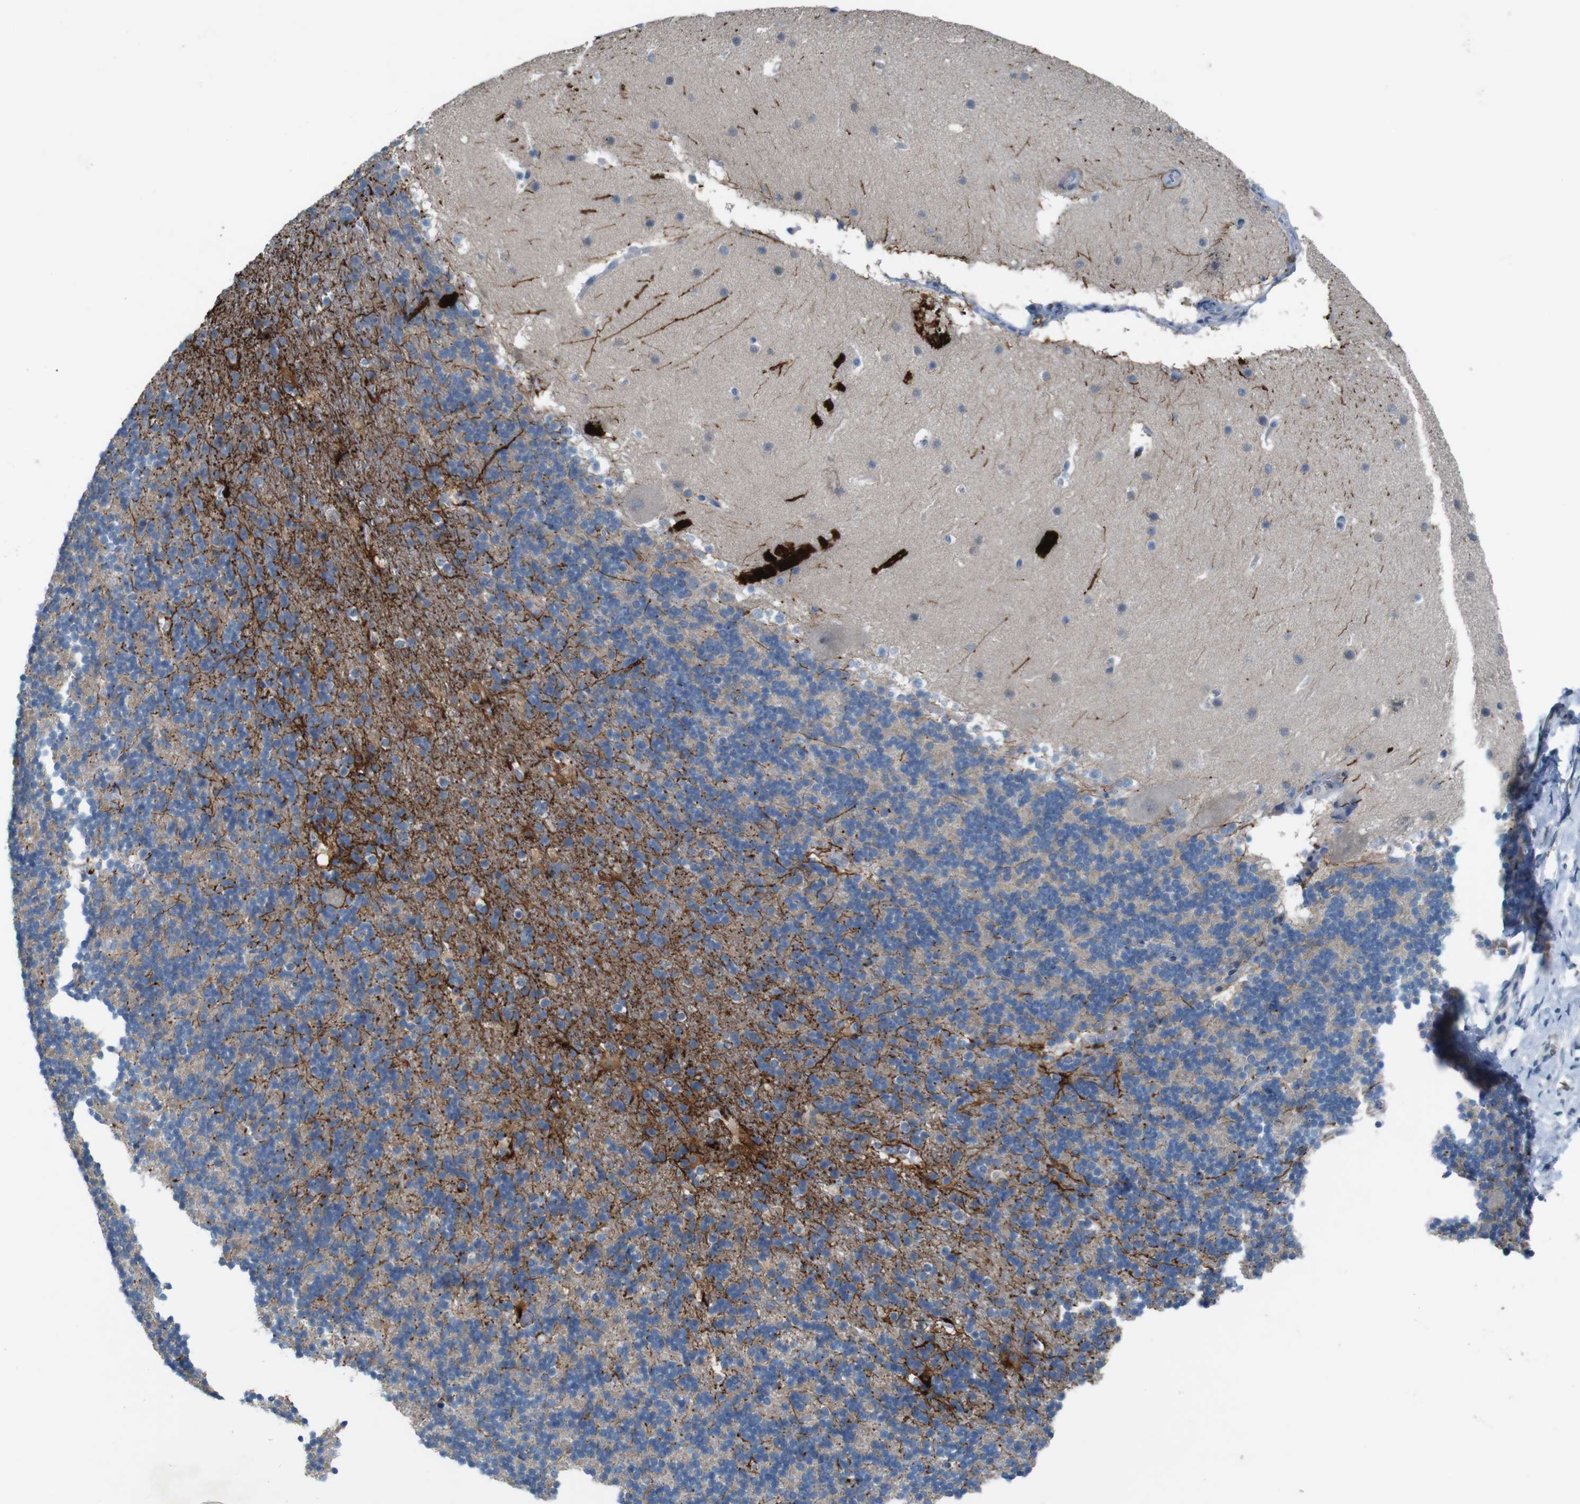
{"staining": {"intensity": "negative", "quantity": "none", "location": "none"}, "tissue": "cerebellum", "cell_type": "Cells in granular layer", "image_type": "normal", "snomed": [{"axis": "morphology", "description": "Normal tissue, NOS"}, {"axis": "topography", "description": "Cerebellum"}], "caption": "DAB immunohistochemical staining of unremarkable cerebellum exhibits no significant staining in cells in granular layer.", "gene": "MOGAT3", "patient": {"sex": "male", "age": 45}}